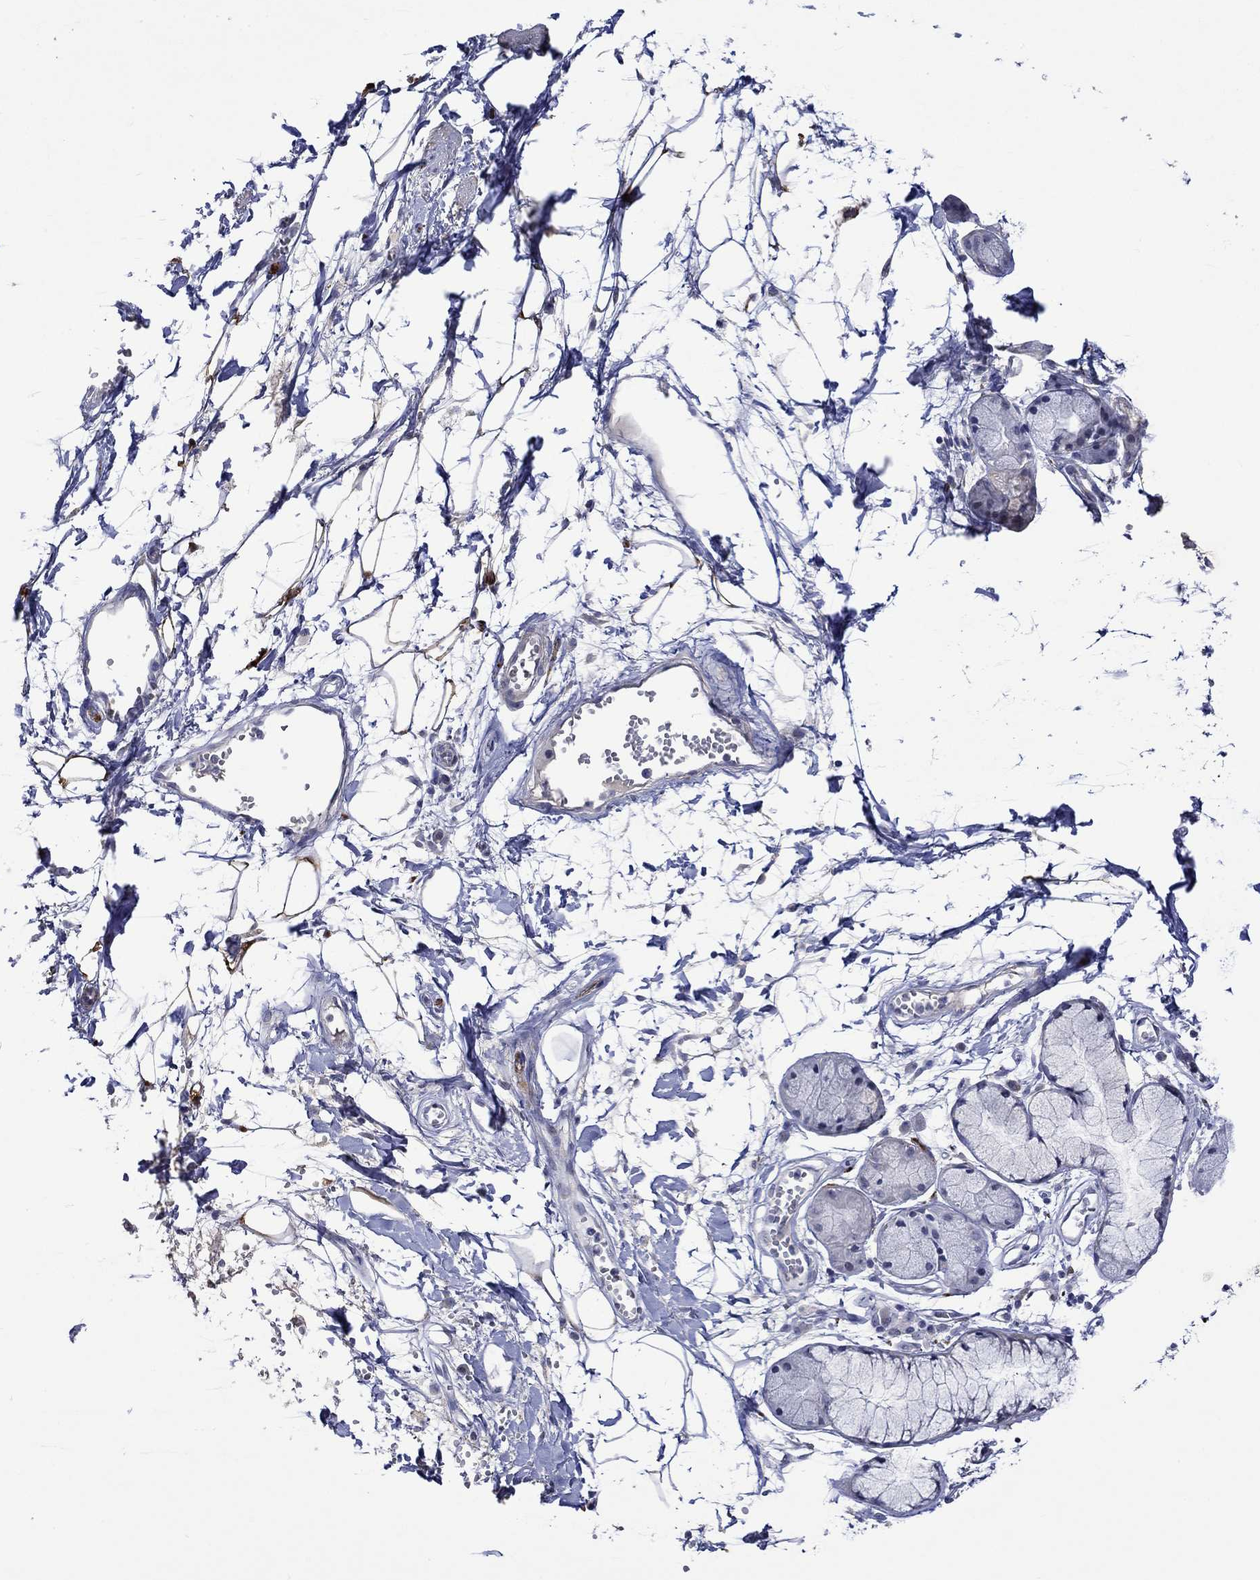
{"staining": {"intensity": "strong", "quantity": "25%-75%", "location": "cytoplasmic/membranous"}, "tissue": "adipose tissue", "cell_type": "Adipocytes", "image_type": "normal", "snomed": [{"axis": "morphology", "description": "Normal tissue, NOS"}, {"axis": "morphology", "description": "Squamous cell carcinoma, NOS"}, {"axis": "topography", "description": "Cartilage tissue"}, {"axis": "topography", "description": "Lung"}], "caption": "Human adipose tissue stained for a protein (brown) reveals strong cytoplasmic/membranous positive positivity in about 25%-75% of adipocytes.", "gene": "CRYAB", "patient": {"sex": "male", "age": 66}}